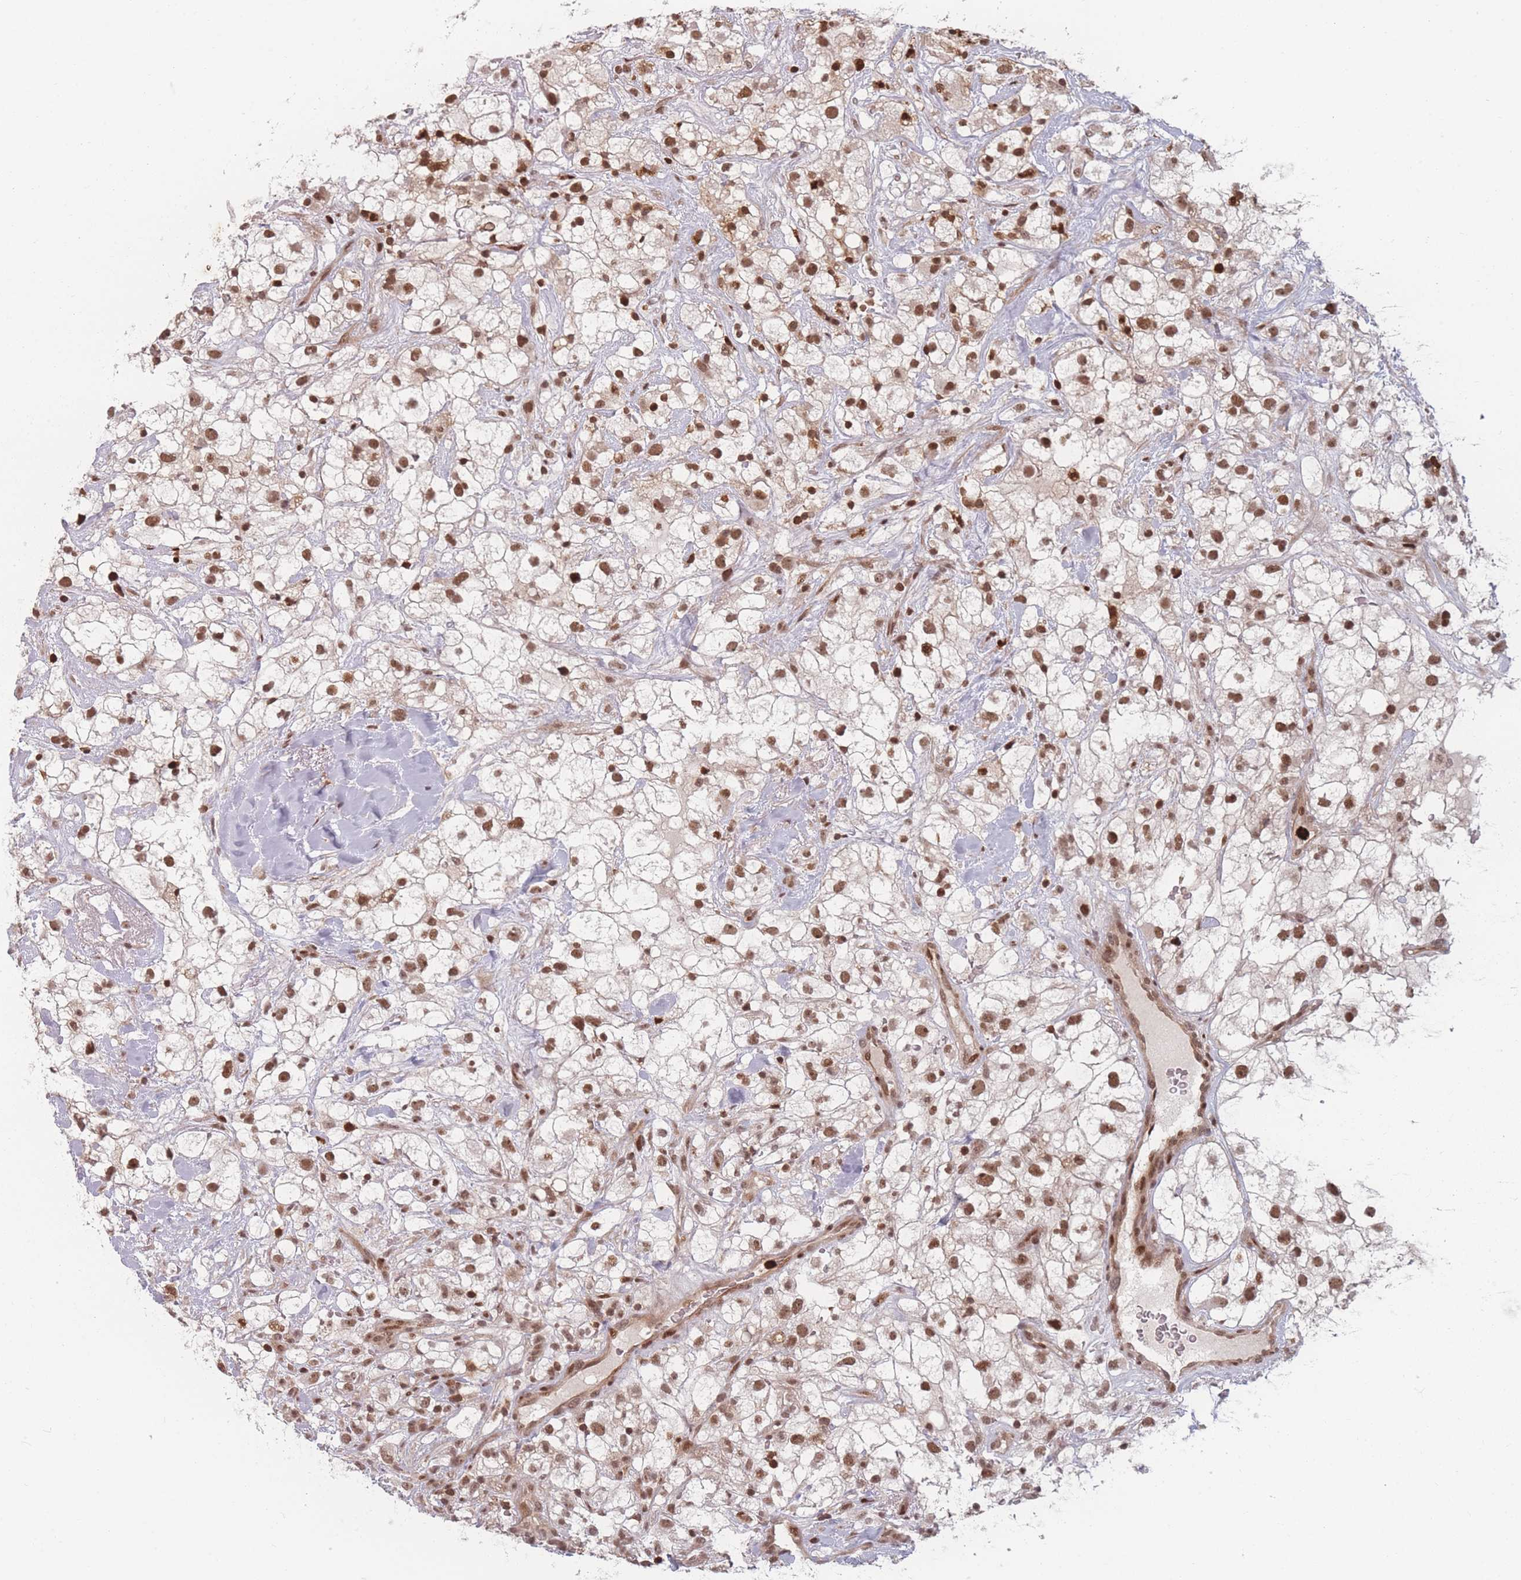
{"staining": {"intensity": "moderate", "quantity": ">75%", "location": "nuclear"}, "tissue": "renal cancer", "cell_type": "Tumor cells", "image_type": "cancer", "snomed": [{"axis": "morphology", "description": "Adenocarcinoma, NOS"}, {"axis": "topography", "description": "Kidney"}], "caption": "Renal cancer tissue demonstrates moderate nuclear staining in about >75% of tumor cells, visualized by immunohistochemistry.", "gene": "WDR55", "patient": {"sex": "male", "age": 59}}